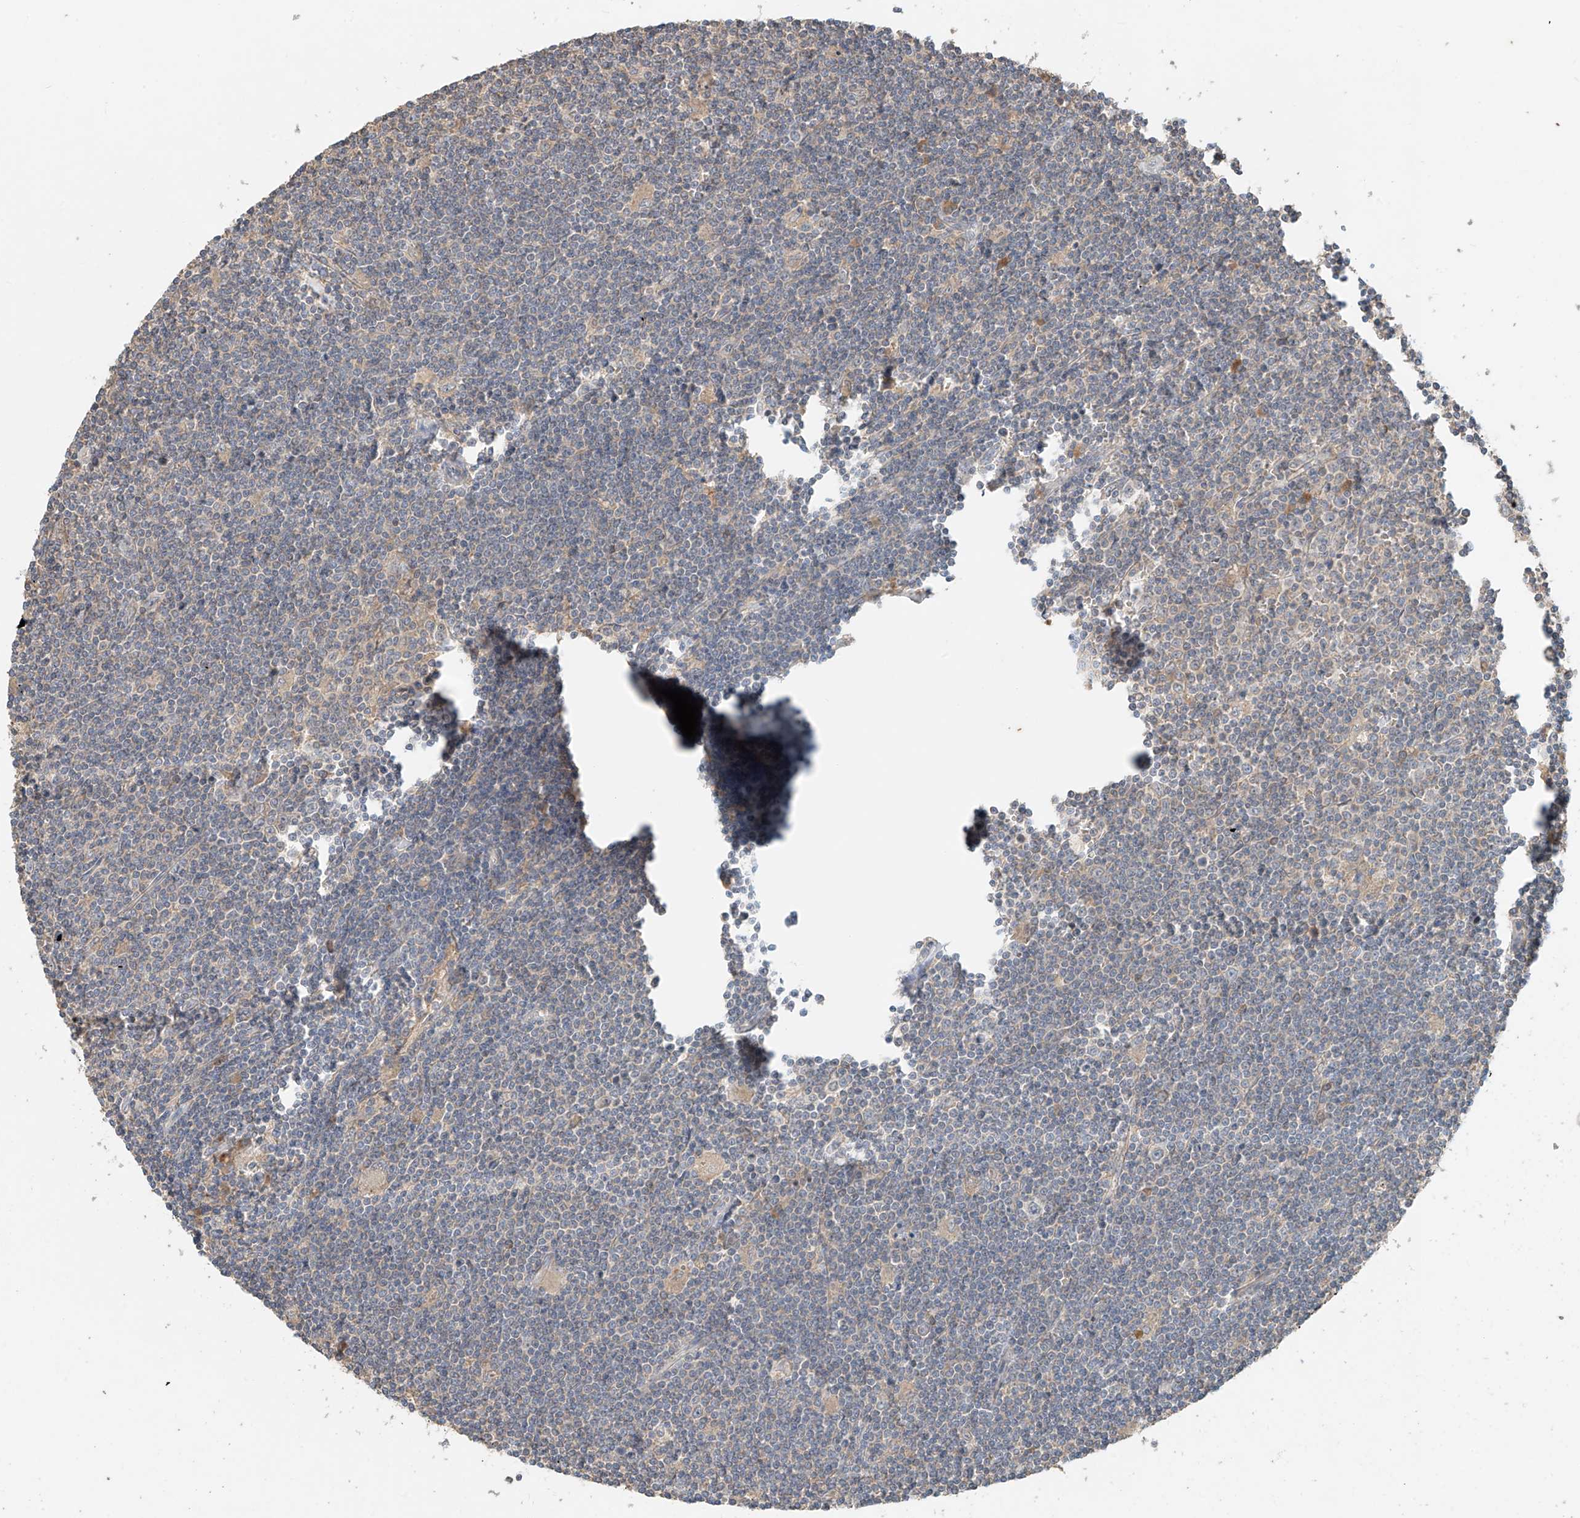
{"staining": {"intensity": "negative", "quantity": "none", "location": "none"}, "tissue": "lymphoma", "cell_type": "Tumor cells", "image_type": "cancer", "snomed": [{"axis": "morphology", "description": "Malignant lymphoma, non-Hodgkin's type, Low grade"}, {"axis": "topography", "description": "Spleen"}], "caption": "Immunohistochemical staining of lymphoma reveals no significant expression in tumor cells.", "gene": "GNB1L", "patient": {"sex": "male", "age": 76}}